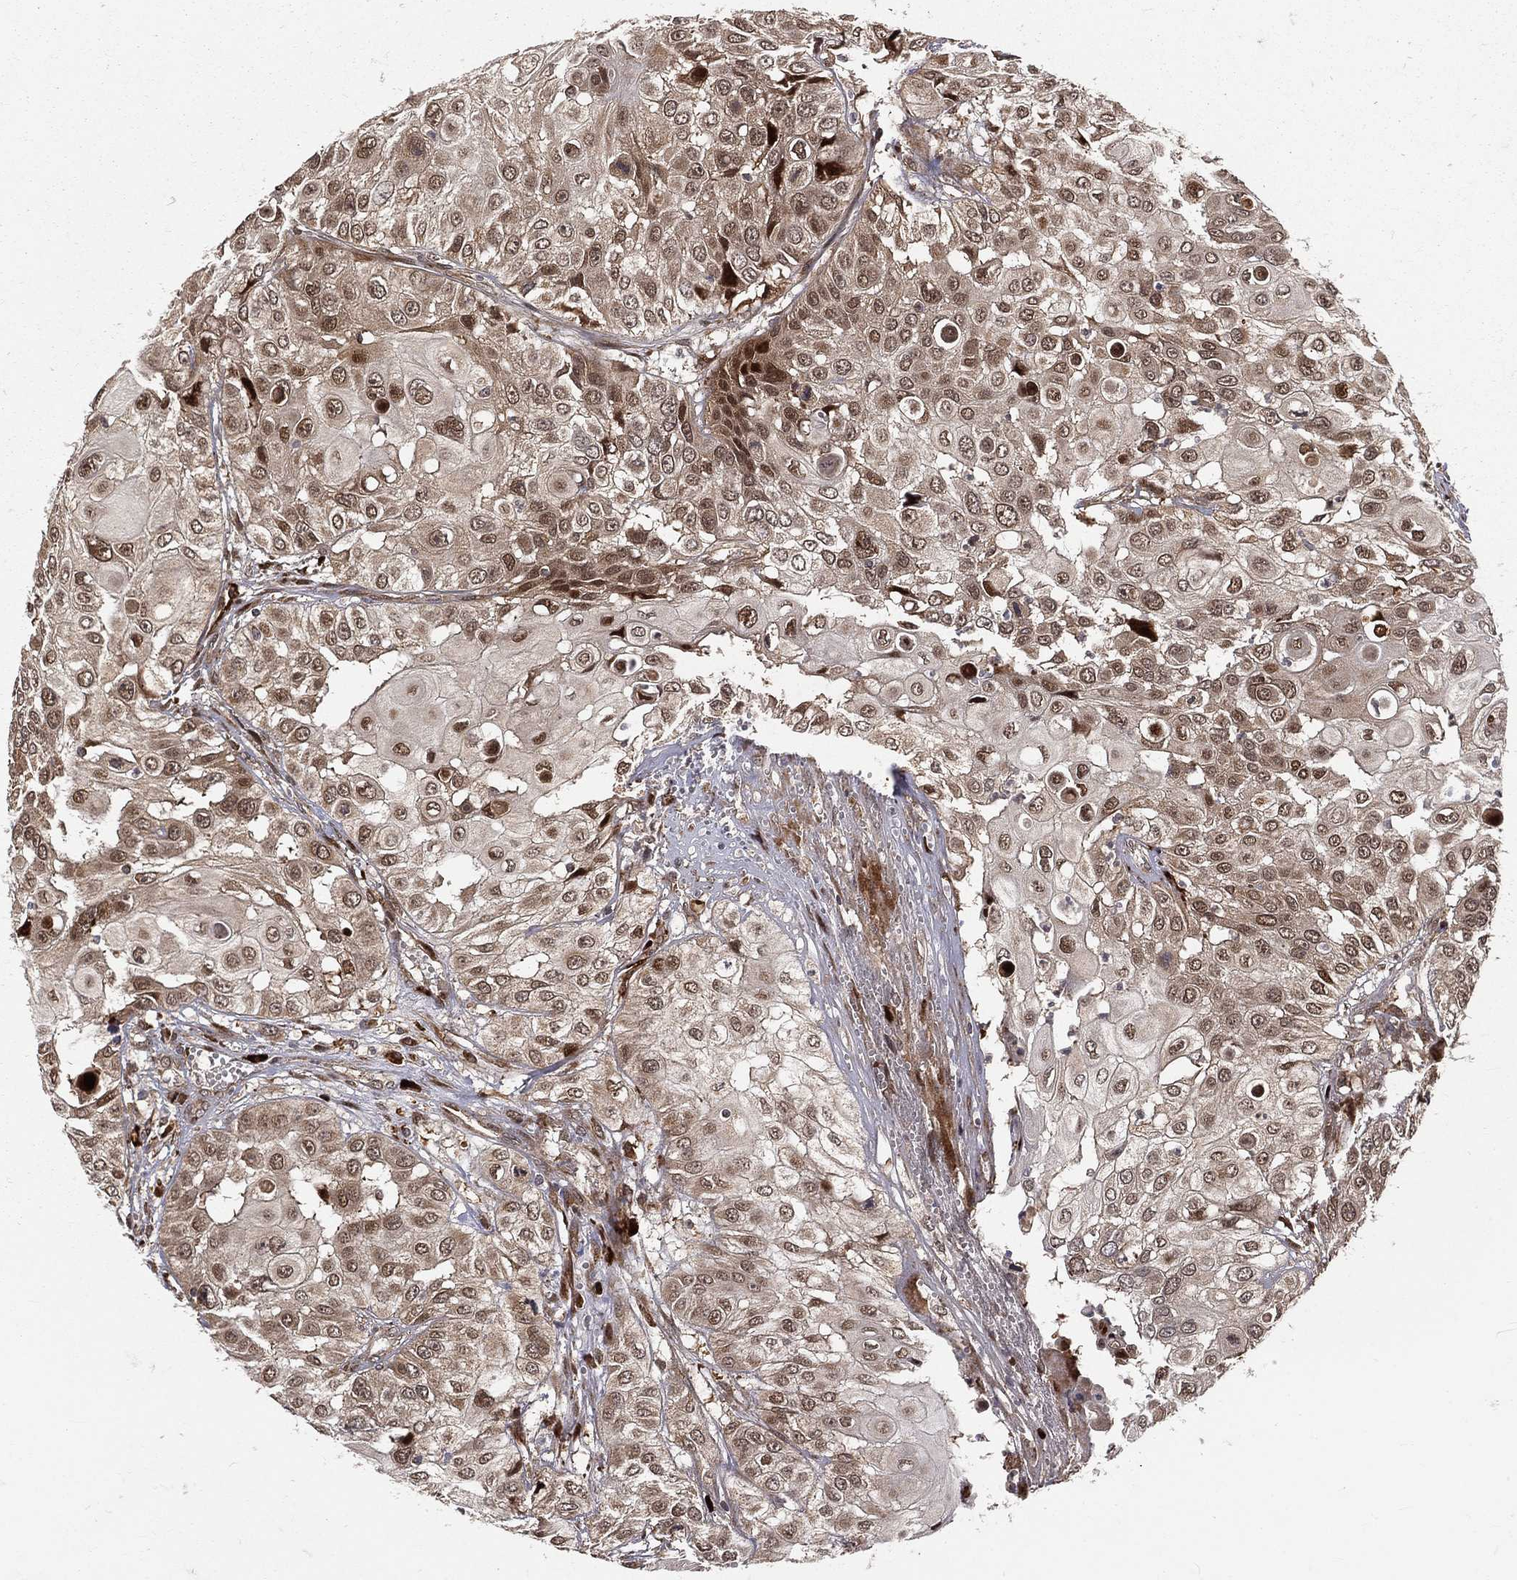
{"staining": {"intensity": "moderate", "quantity": ">75%", "location": "cytoplasmic/membranous,nuclear"}, "tissue": "urothelial cancer", "cell_type": "Tumor cells", "image_type": "cancer", "snomed": [{"axis": "morphology", "description": "Urothelial carcinoma, High grade"}, {"axis": "topography", "description": "Urinary bladder"}], "caption": "Urothelial cancer stained with immunohistochemistry (IHC) exhibits moderate cytoplasmic/membranous and nuclear positivity in approximately >75% of tumor cells.", "gene": "MDM2", "patient": {"sex": "female", "age": 79}}